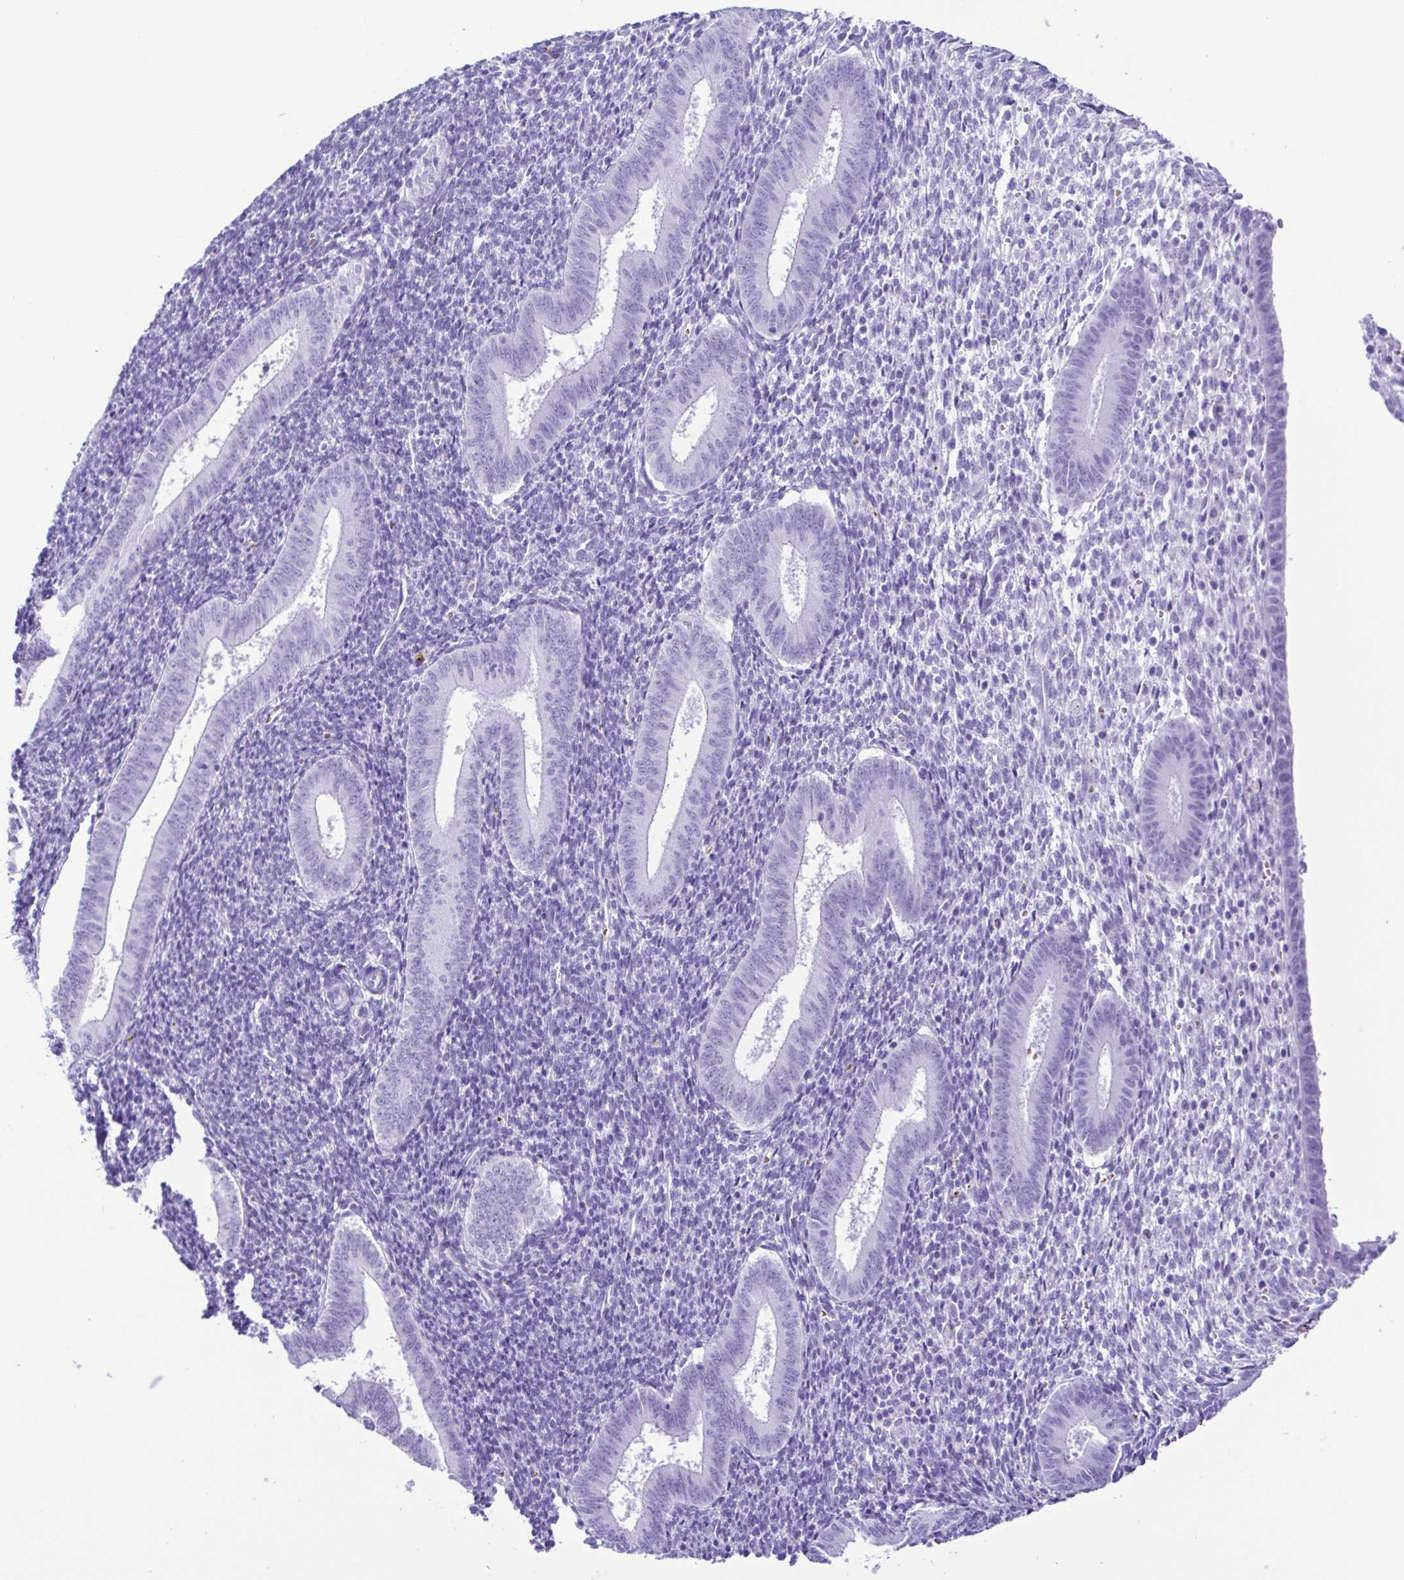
{"staining": {"intensity": "negative", "quantity": "none", "location": "none"}, "tissue": "endometrium", "cell_type": "Cells in endometrial stroma", "image_type": "normal", "snomed": [{"axis": "morphology", "description": "Normal tissue, NOS"}, {"axis": "topography", "description": "Endometrium"}], "caption": "Immunohistochemistry (IHC) image of unremarkable human endometrium stained for a protein (brown), which demonstrates no staining in cells in endometrial stroma.", "gene": "SYT1", "patient": {"sex": "female", "age": 25}}